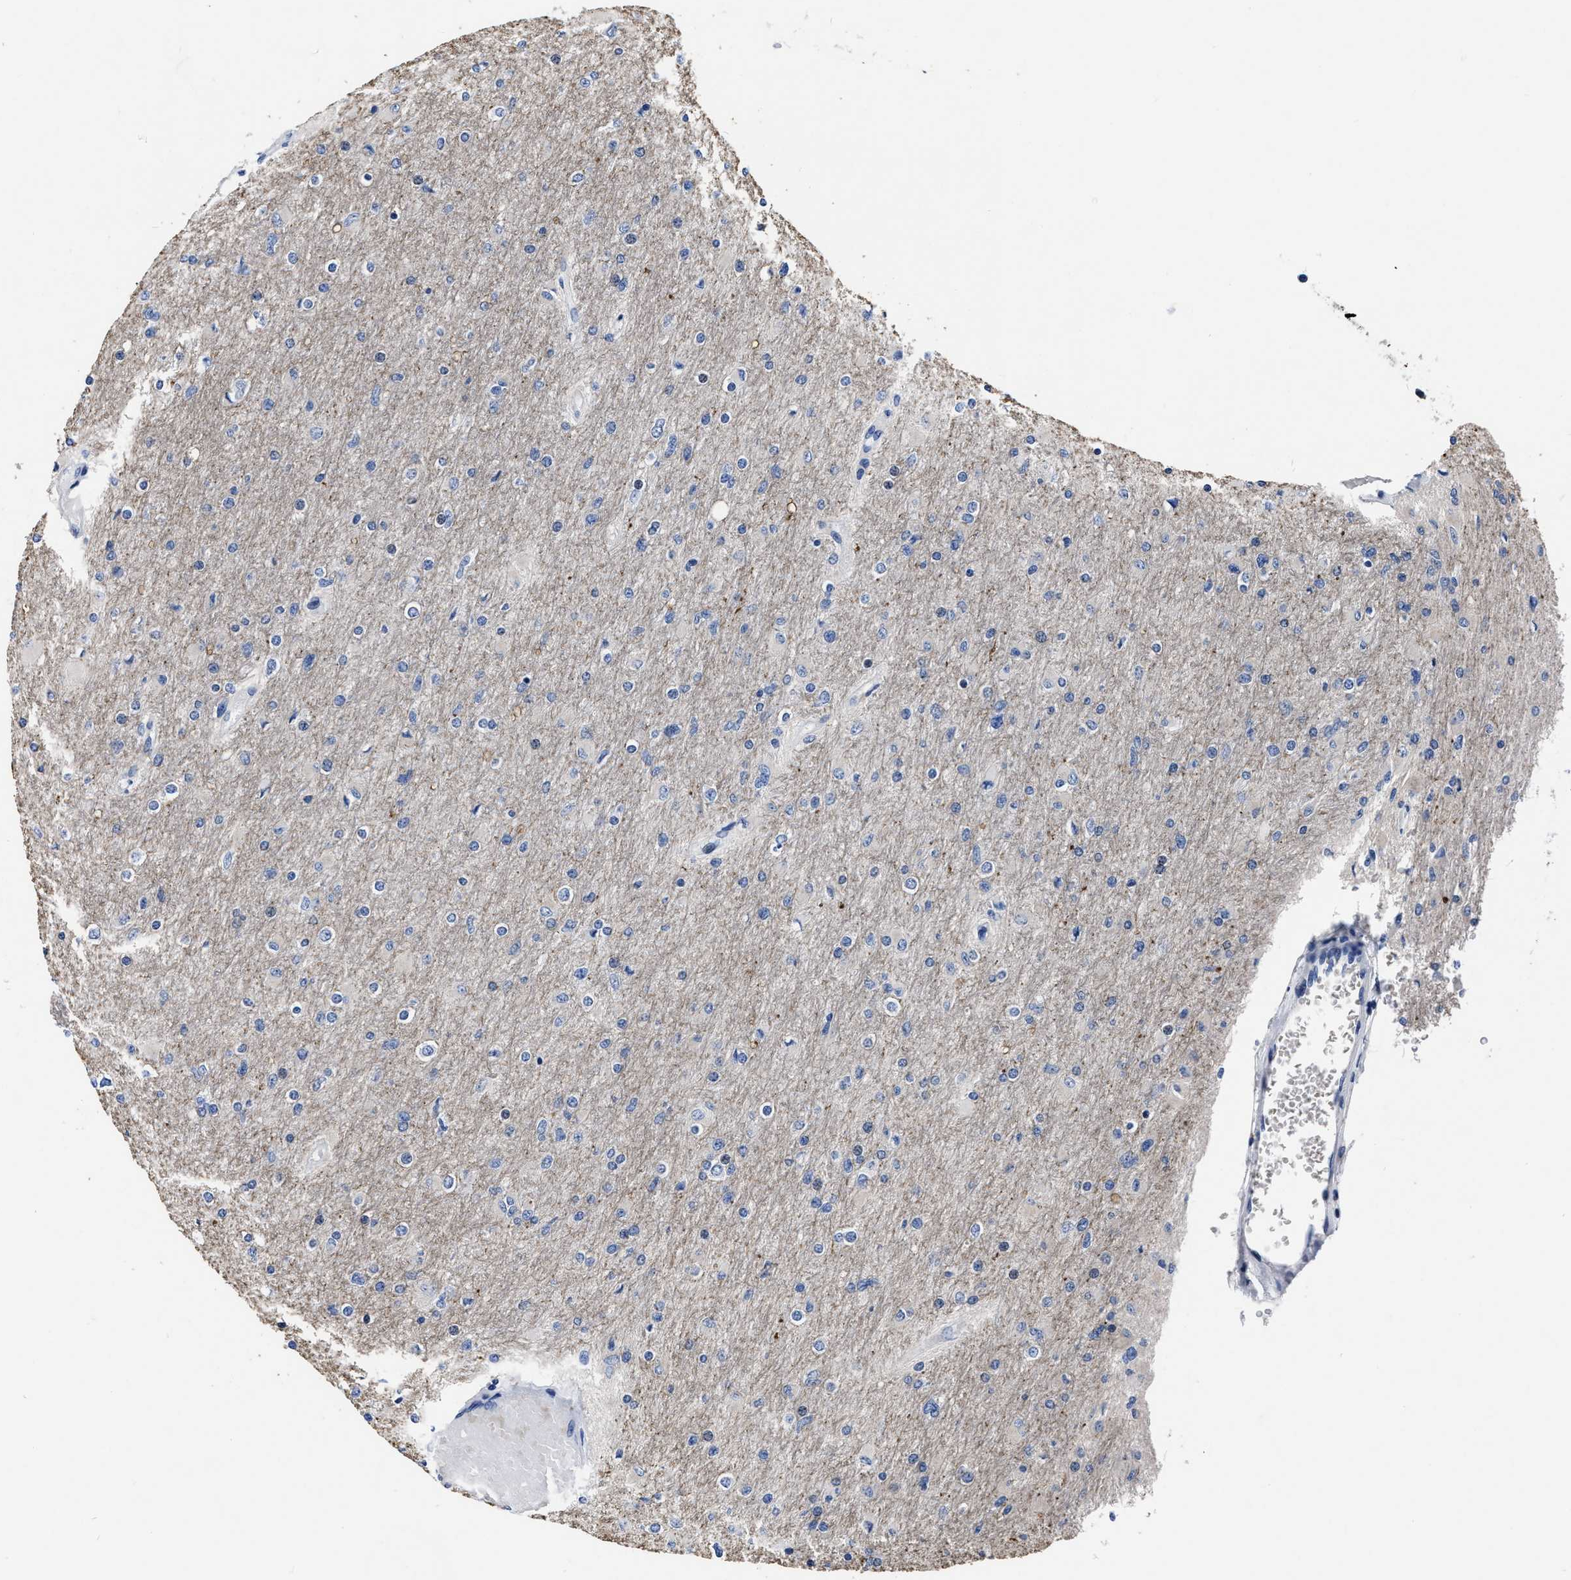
{"staining": {"intensity": "negative", "quantity": "none", "location": "none"}, "tissue": "glioma", "cell_type": "Tumor cells", "image_type": "cancer", "snomed": [{"axis": "morphology", "description": "Glioma, malignant, High grade"}, {"axis": "topography", "description": "Cerebral cortex"}], "caption": "Tumor cells show no significant protein expression in malignant high-grade glioma. (Stains: DAB immunohistochemistry with hematoxylin counter stain, Microscopy: brightfield microscopy at high magnification).", "gene": "OR10G3", "patient": {"sex": "female", "age": 36}}